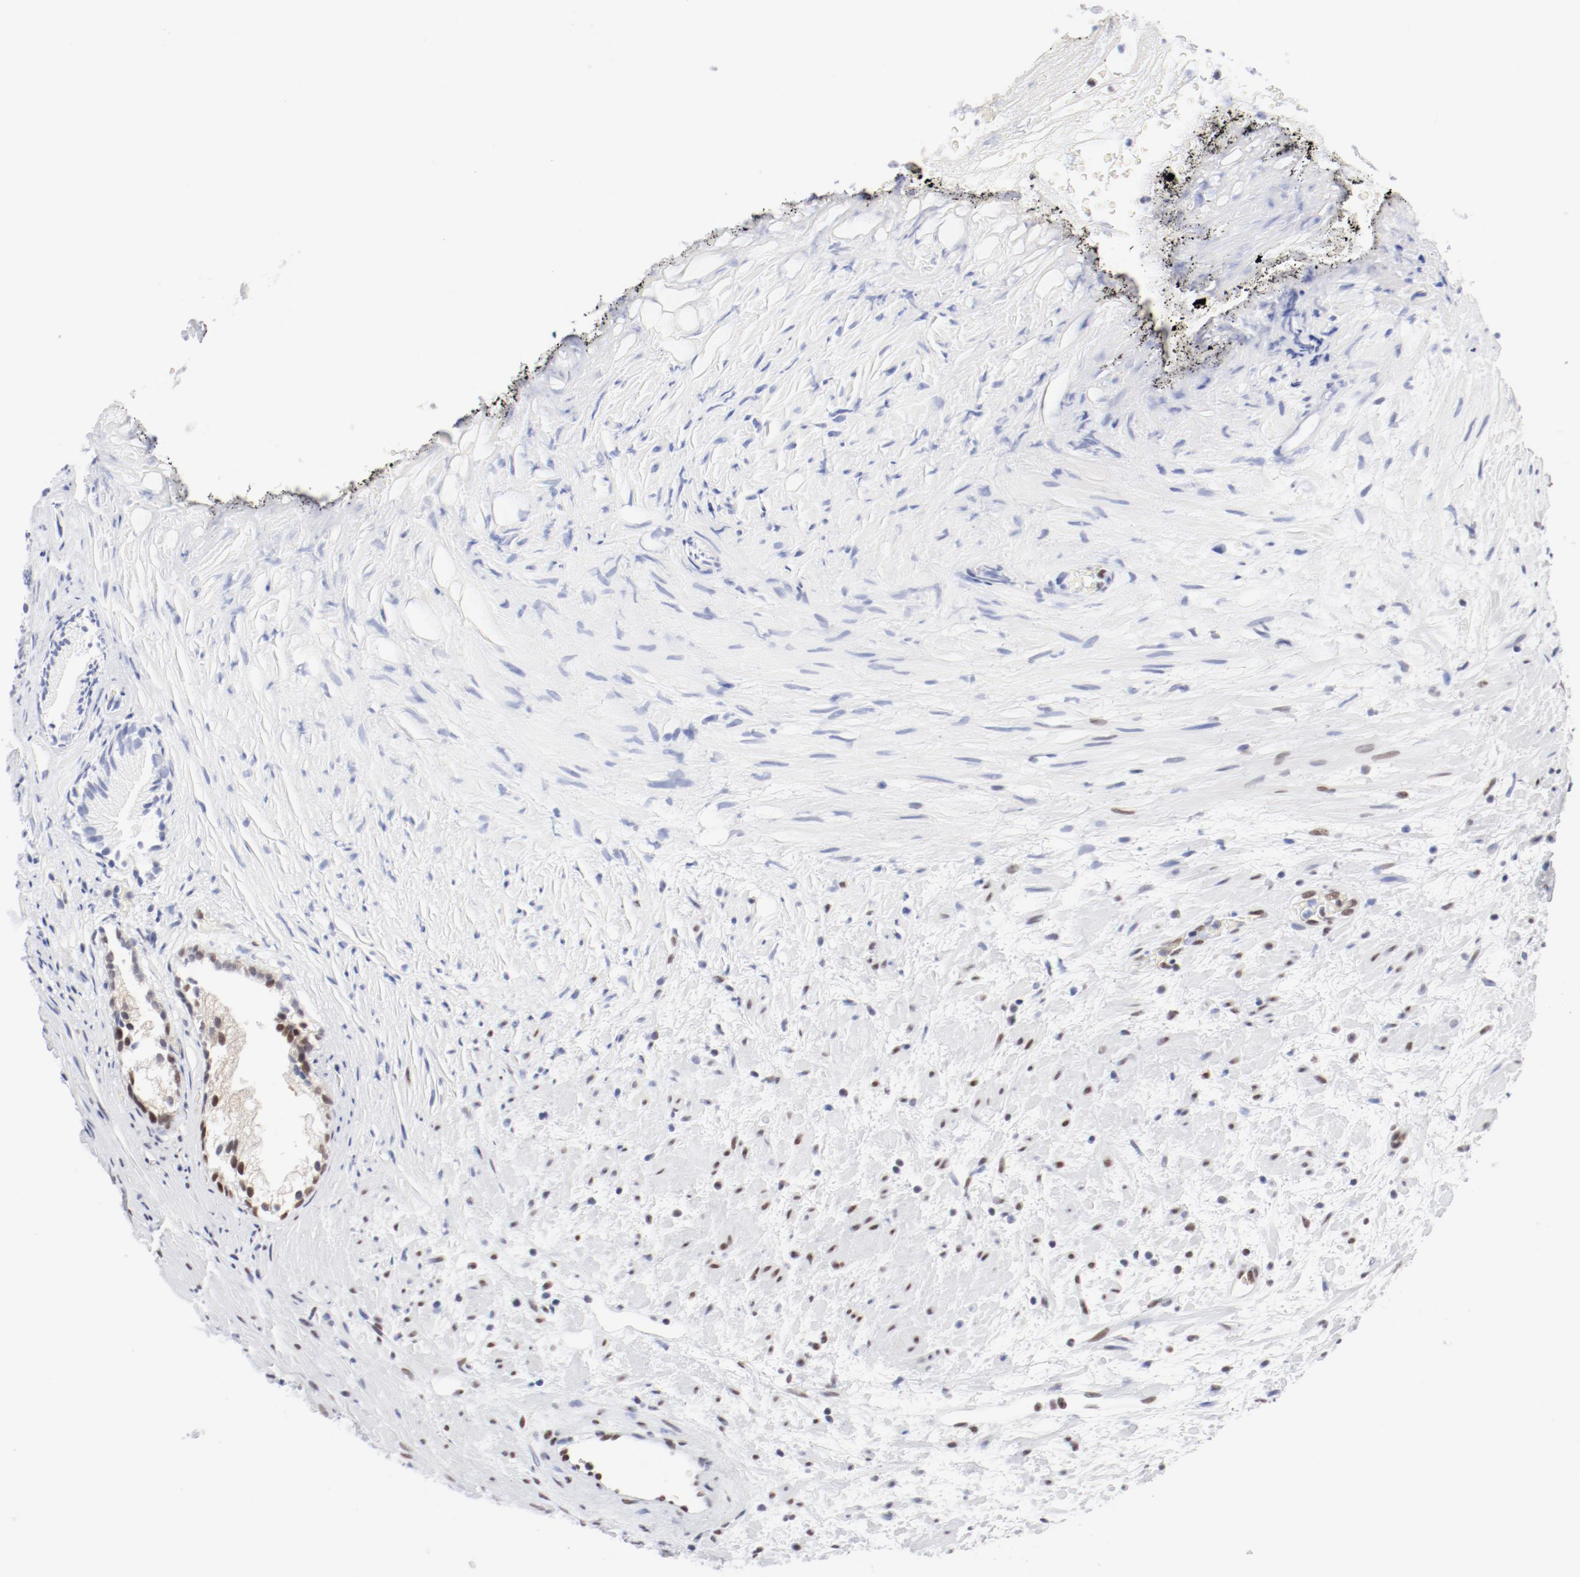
{"staining": {"intensity": "strong", "quantity": ">75%", "location": "nuclear"}, "tissue": "prostate", "cell_type": "Glandular cells", "image_type": "normal", "snomed": [{"axis": "morphology", "description": "Normal tissue, NOS"}, {"axis": "topography", "description": "Prostate"}], "caption": "Immunohistochemistry micrograph of normal prostate stained for a protein (brown), which displays high levels of strong nuclear staining in approximately >75% of glandular cells.", "gene": "ATF2", "patient": {"sex": "male", "age": 76}}